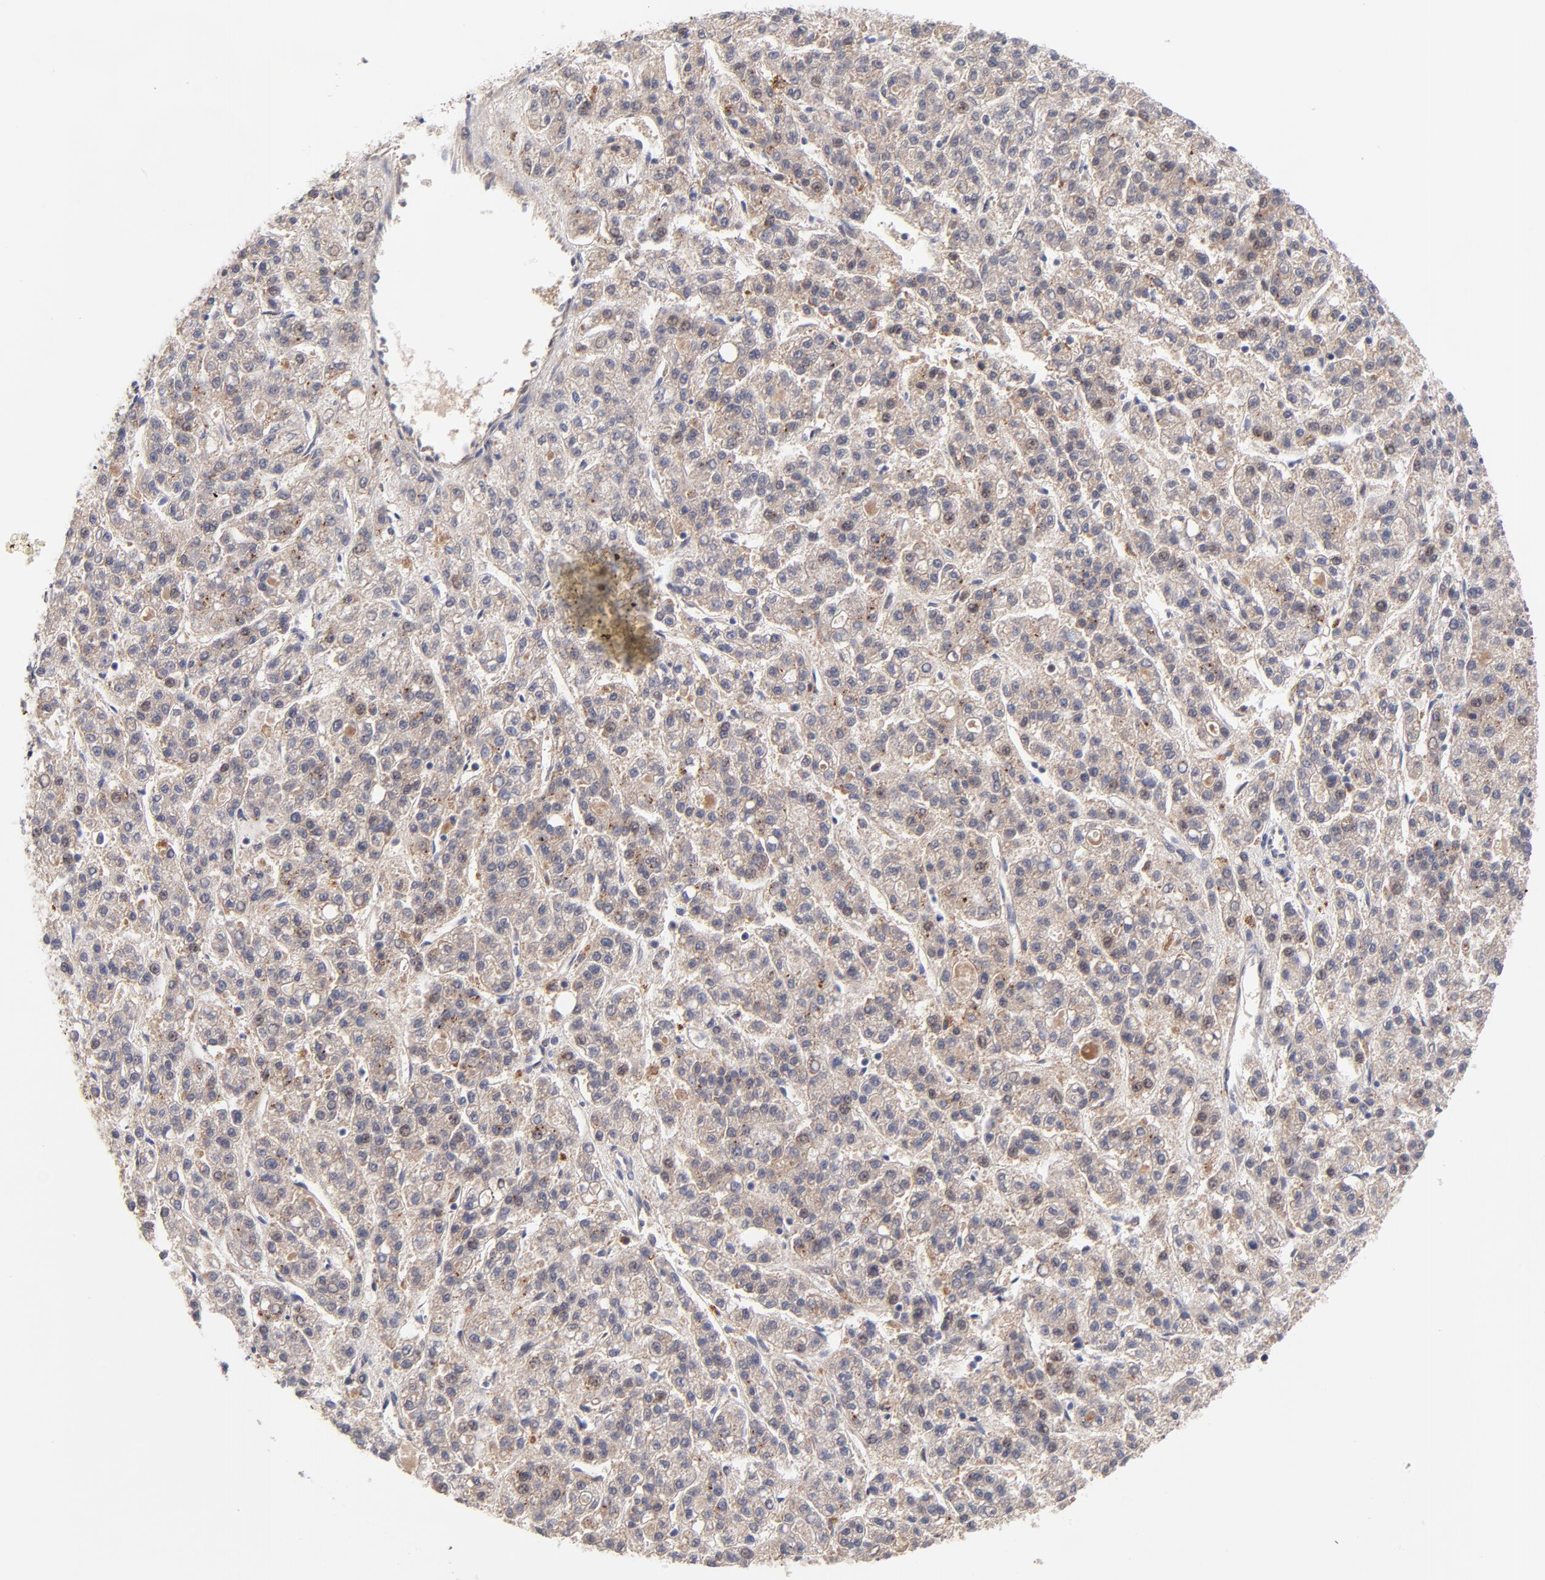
{"staining": {"intensity": "weak", "quantity": ">75%", "location": "cytoplasmic/membranous,nuclear"}, "tissue": "liver cancer", "cell_type": "Tumor cells", "image_type": "cancer", "snomed": [{"axis": "morphology", "description": "Carcinoma, Hepatocellular, NOS"}, {"axis": "topography", "description": "Liver"}], "caption": "Protein expression analysis of liver hepatocellular carcinoma exhibits weak cytoplasmic/membranous and nuclear positivity in approximately >75% of tumor cells.", "gene": "TXNL1", "patient": {"sex": "male", "age": 70}}